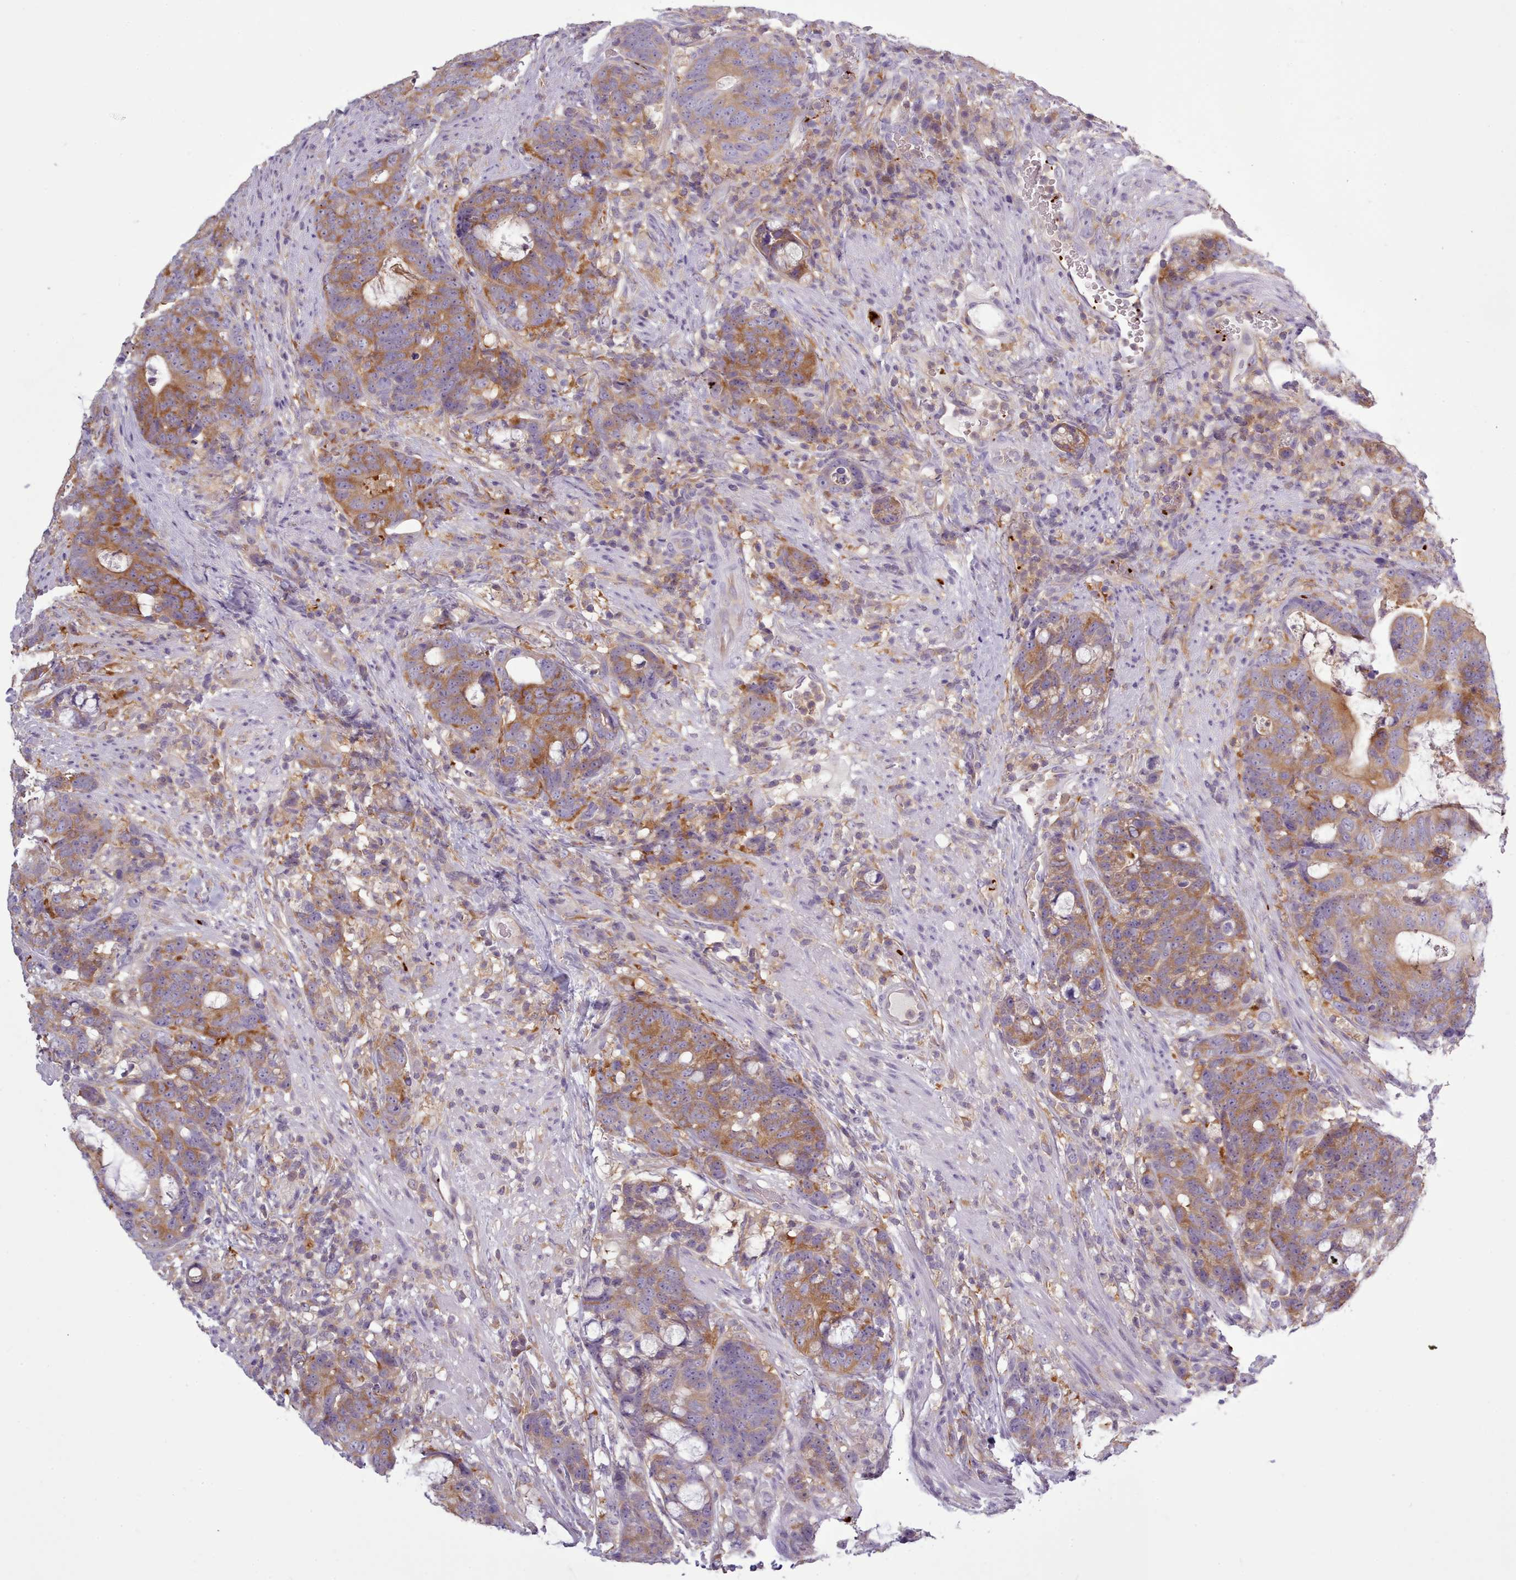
{"staining": {"intensity": "moderate", "quantity": ">75%", "location": "cytoplasmic/membranous"}, "tissue": "colorectal cancer", "cell_type": "Tumor cells", "image_type": "cancer", "snomed": [{"axis": "morphology", "description": "Adenocarcinoma, NOS"}, {"axis": "topography", "description": "Colon"}], "caption": "The immunohistochemical stain labels moderate cytoplasmic/membranous staining in tumor cells of colorectal cancer (adenocarcinoma) tissue.", "gene": "NDST2", "patient": {"sex": "female", "age": 82}}